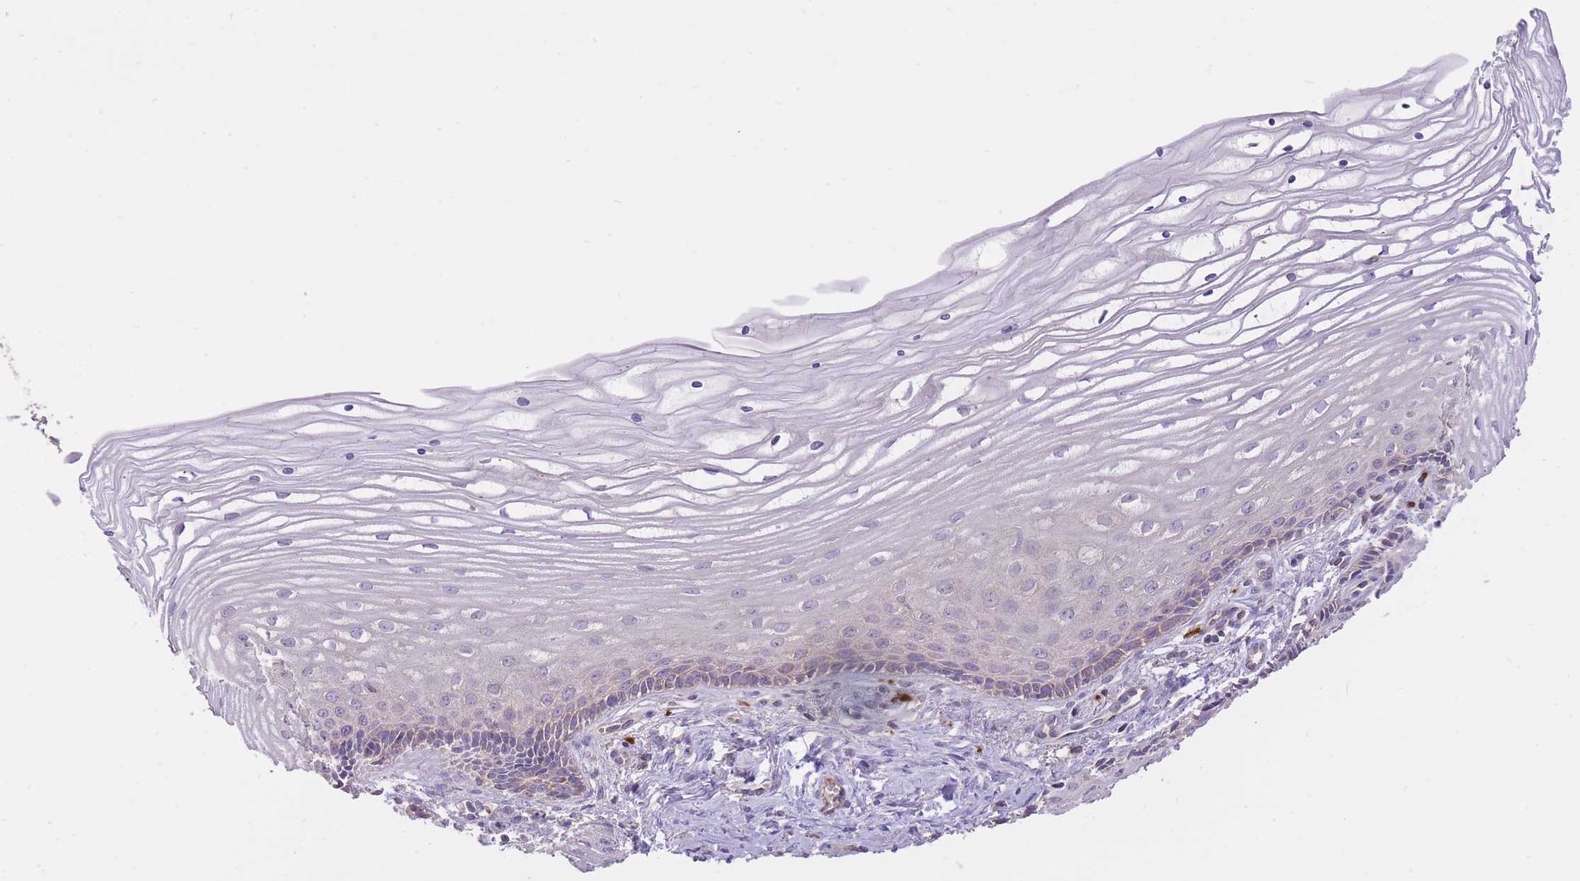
{"staining": {"intensity": "weak", "quantity": "25%-75%", "location": "cytoplasmic/membranous"}, "tissue": "cervix", "cell_type": "Glandular cells", "image_type": "normal", "snomed": [{"axis": "morphology", "description": "Normal tissue, NOS"}, {"axis": "topography", "description": "Cervix"}], "caption": "Glandular cells display weak cytoplasmic/membranous positivity in about 25%-75% of cells in benign cervix.", "gene": "PREP", "patient": {"sex": "female", "age": 47}}